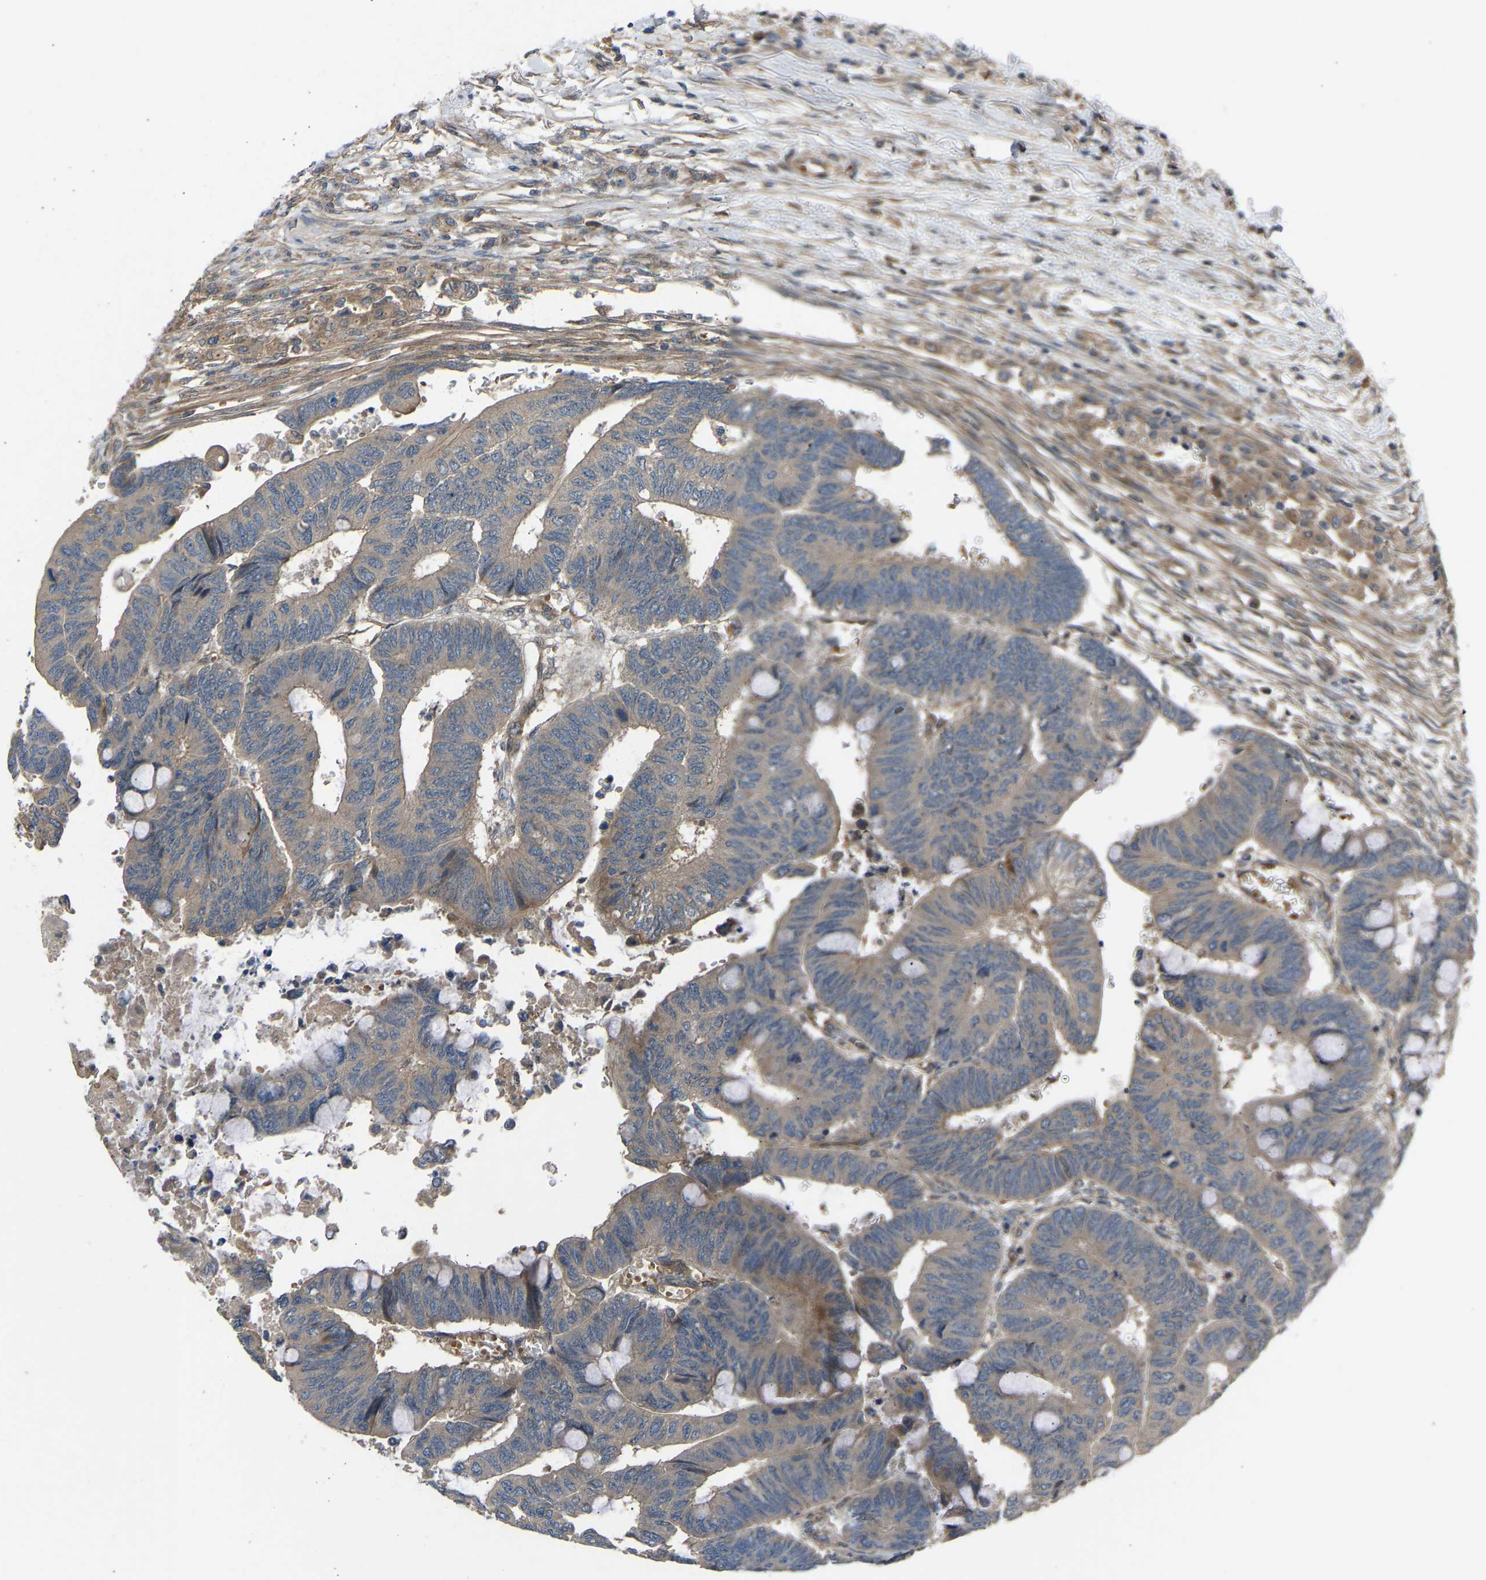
{"staining": {"intensity": "weak", "quantity": ">75%", "location": "cytoplasmic/membranous"}, "tissue": "colorectal cancer", "cell_type": "Tumor cells", "image_type": "cancer", "snomed": [{"axis": "morphology", "description": "Normal tissue, NOS"}, {"axis": "morphology", "description": "Adenocarcinoma, NOS"}, {"axis": "topography", "description": "Rectum"}, {"axis": "topography", "description": "Peripheral nerve tissue"}], "caption": "Colorectal adenocarcinoma stained with DAB immunohistochemistry (IHC) displays low levels of weak cytoplasmic/membranous positivity in about >75% of tumor cells. The protein of interest is shown in brown color, while the nuclei are stained blue.", "gene": "GAS2L1", "patient": {"sex": "male", "age": 92}}